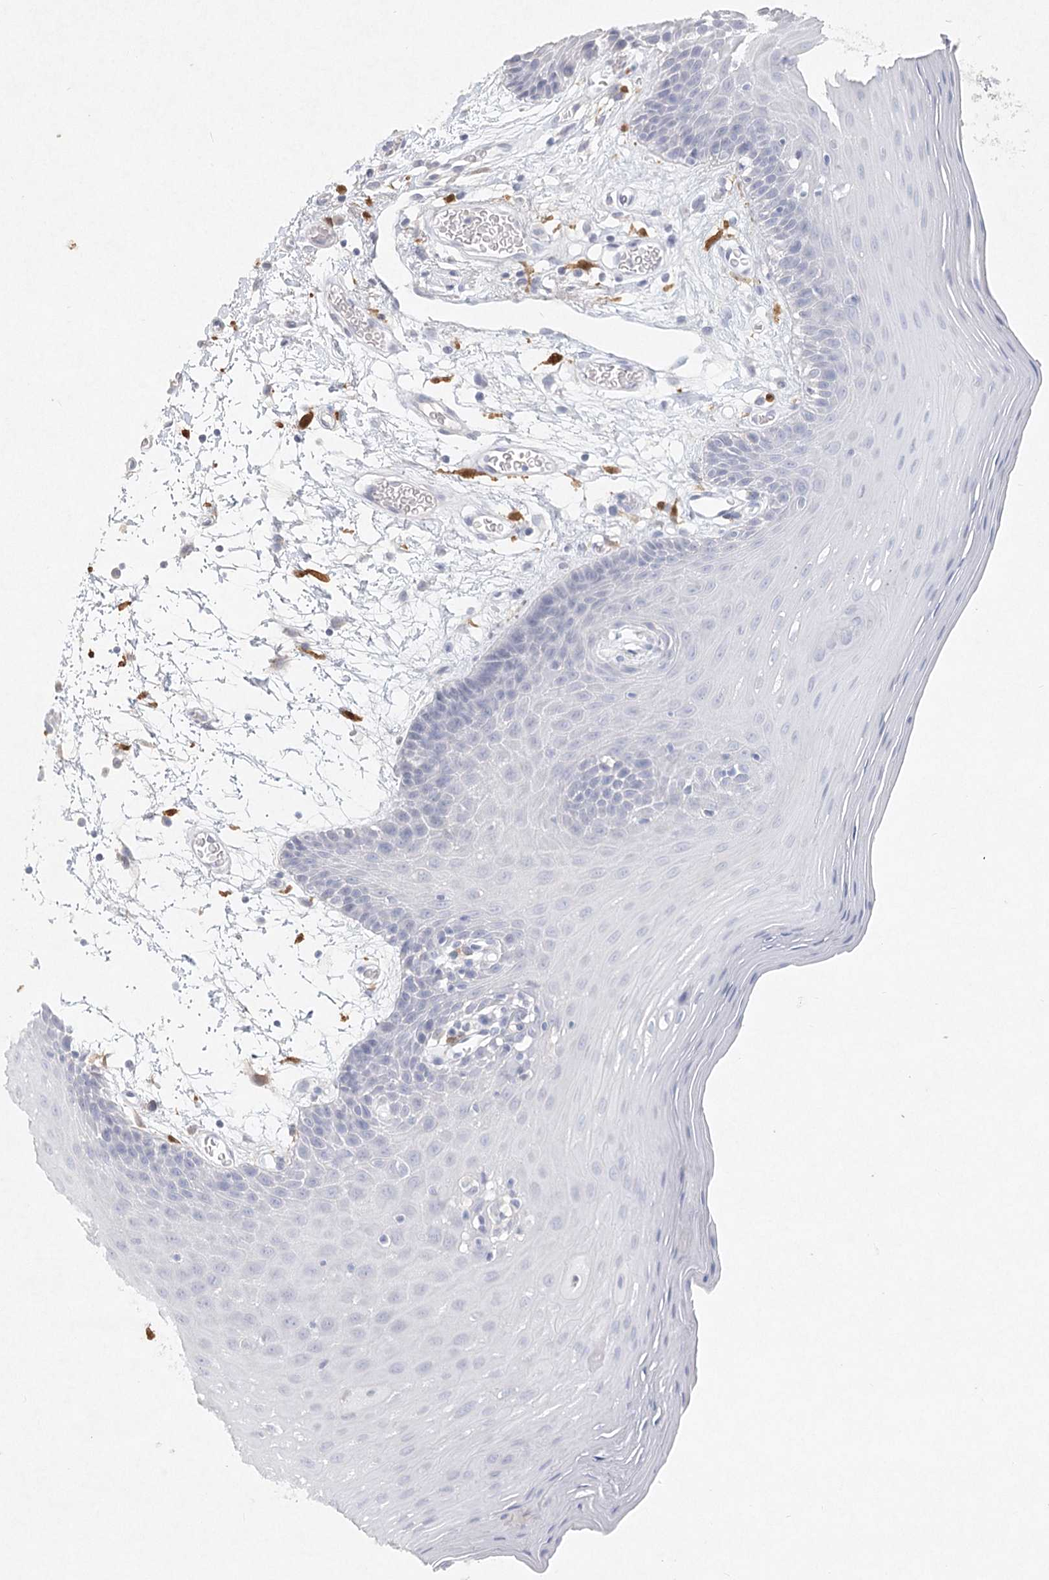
{"staining": {"intensity": "negative", "quantity": "none", "location": "none"}, "tissue": "oral mucosa", "cell_type": "Squamous epithelial cells", "image_type": "normal", "snomed": [{"axis": "morphology", "description": "Normal tissue, NOS"}, {"axis": "topography", "description": "Skeletal muscle"}, {"axis": "topography", "description": "Oral tissue"}, {"axis": "topography", "description": "Salivary gland"}, {"axis": "topography", "description": "Peripheral nerve tissue"}], "caption": "This histopathology image is of unremarkable oral mucosa stained with immunohistochemistry to label a protein in brown with the nuclei are counter-stained blue. There is no staining in squamous epithelial cells. (Brightfield microscopy of DAB immunohistochemistry at high magnification).", "gene": "ARSI", "patient": {"sex": "male", "age": 54}}